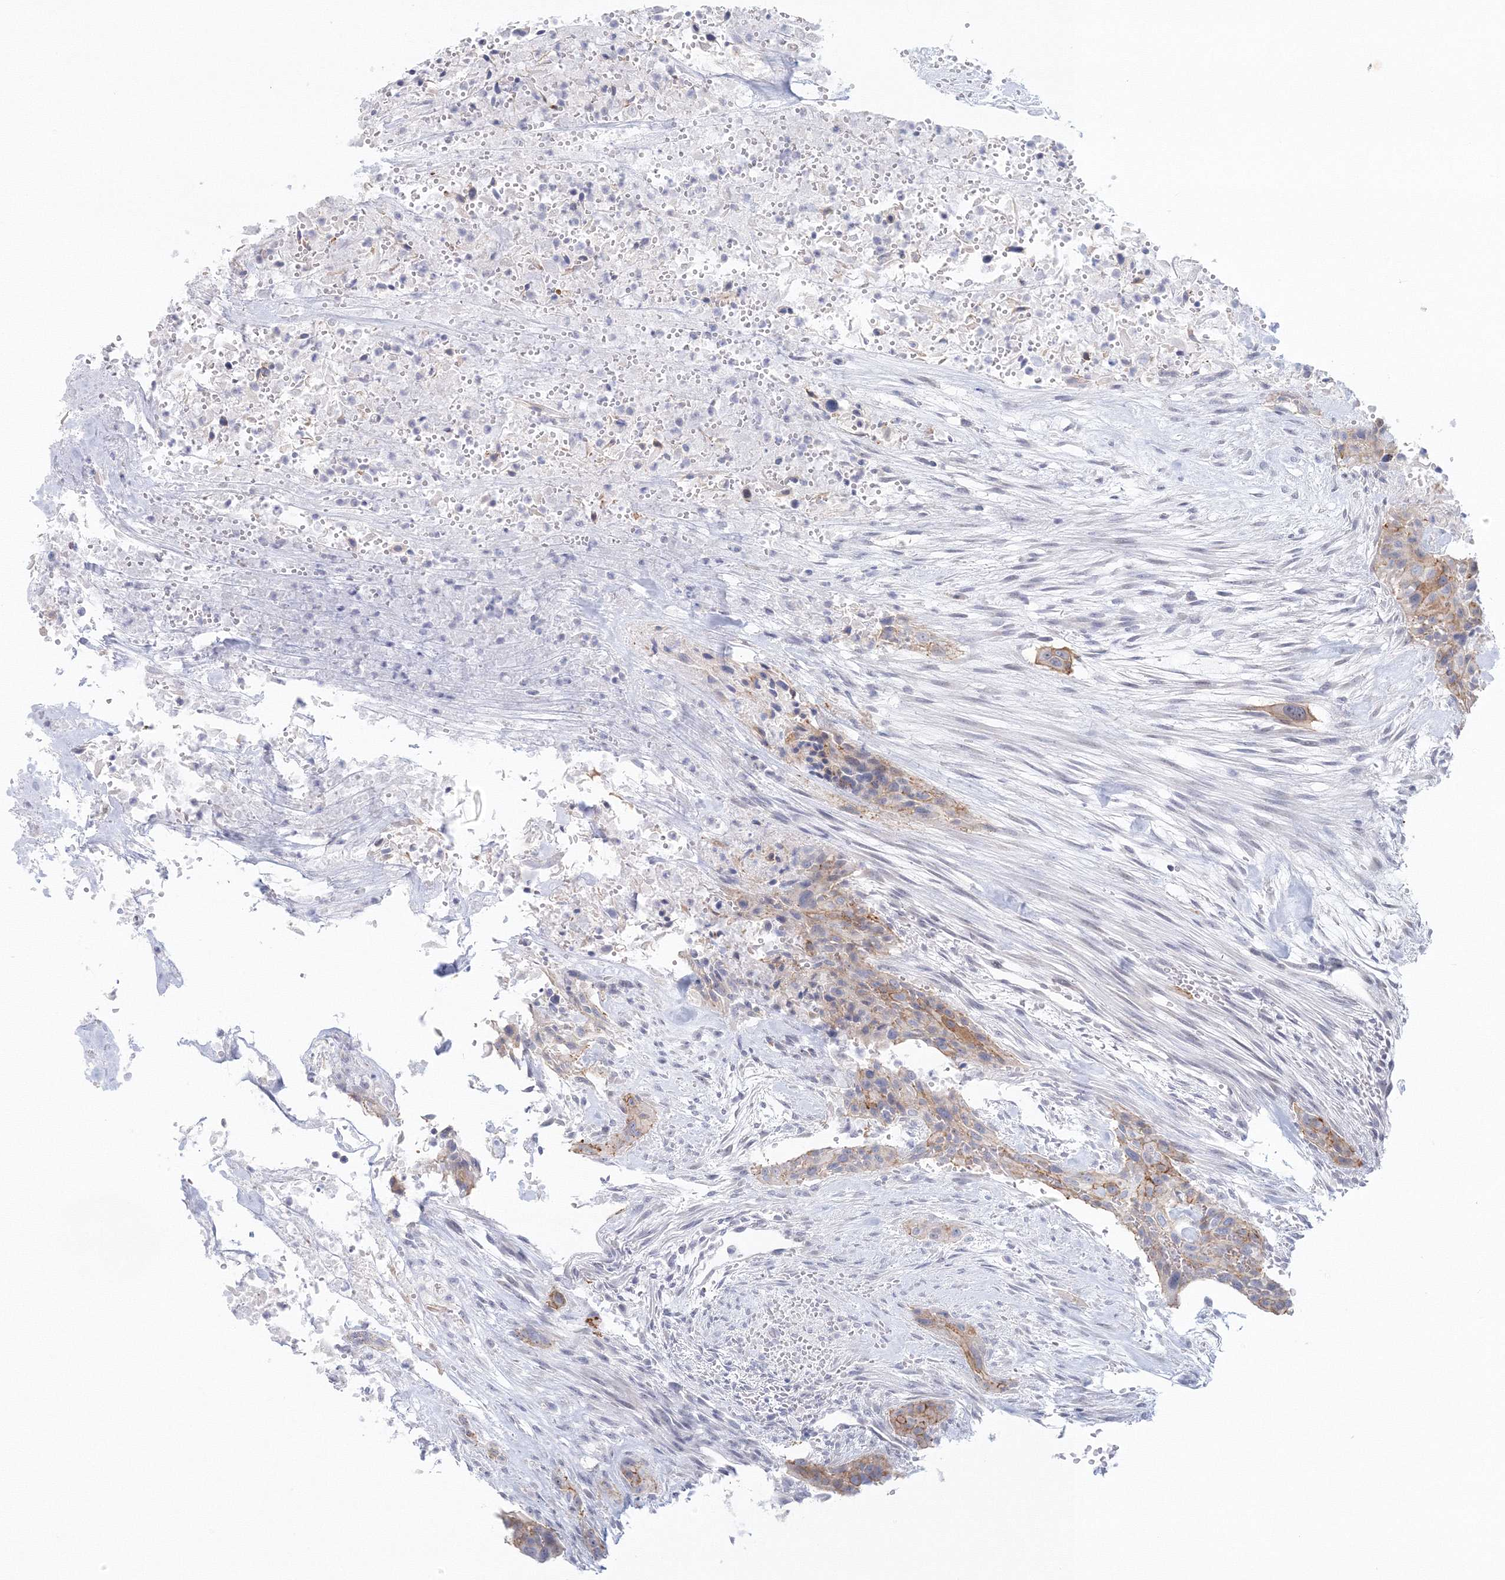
{"staining": {"intensity": "moderate", "quantity": "<25%", "location": "cytoplasmic/membranous"}, "tissue": "urothelial cancer", "cell_type": "Tumor cells", "image_type": "cancer", "snomed": [{"axis": "morphology", "description": "Urothelial carcinoma, High grade"}, {"axis": "topography", "description": "Urinary bladder"}], "caption": "Immunohistochemistry (IHC) of human urothelial cancer reveals low levels of moderate cytoplasmic/membranous positivity in approximately <25% of tumor cells.", "gene": "VSIG1", "patient": {"sex": "male", "age": 35}}